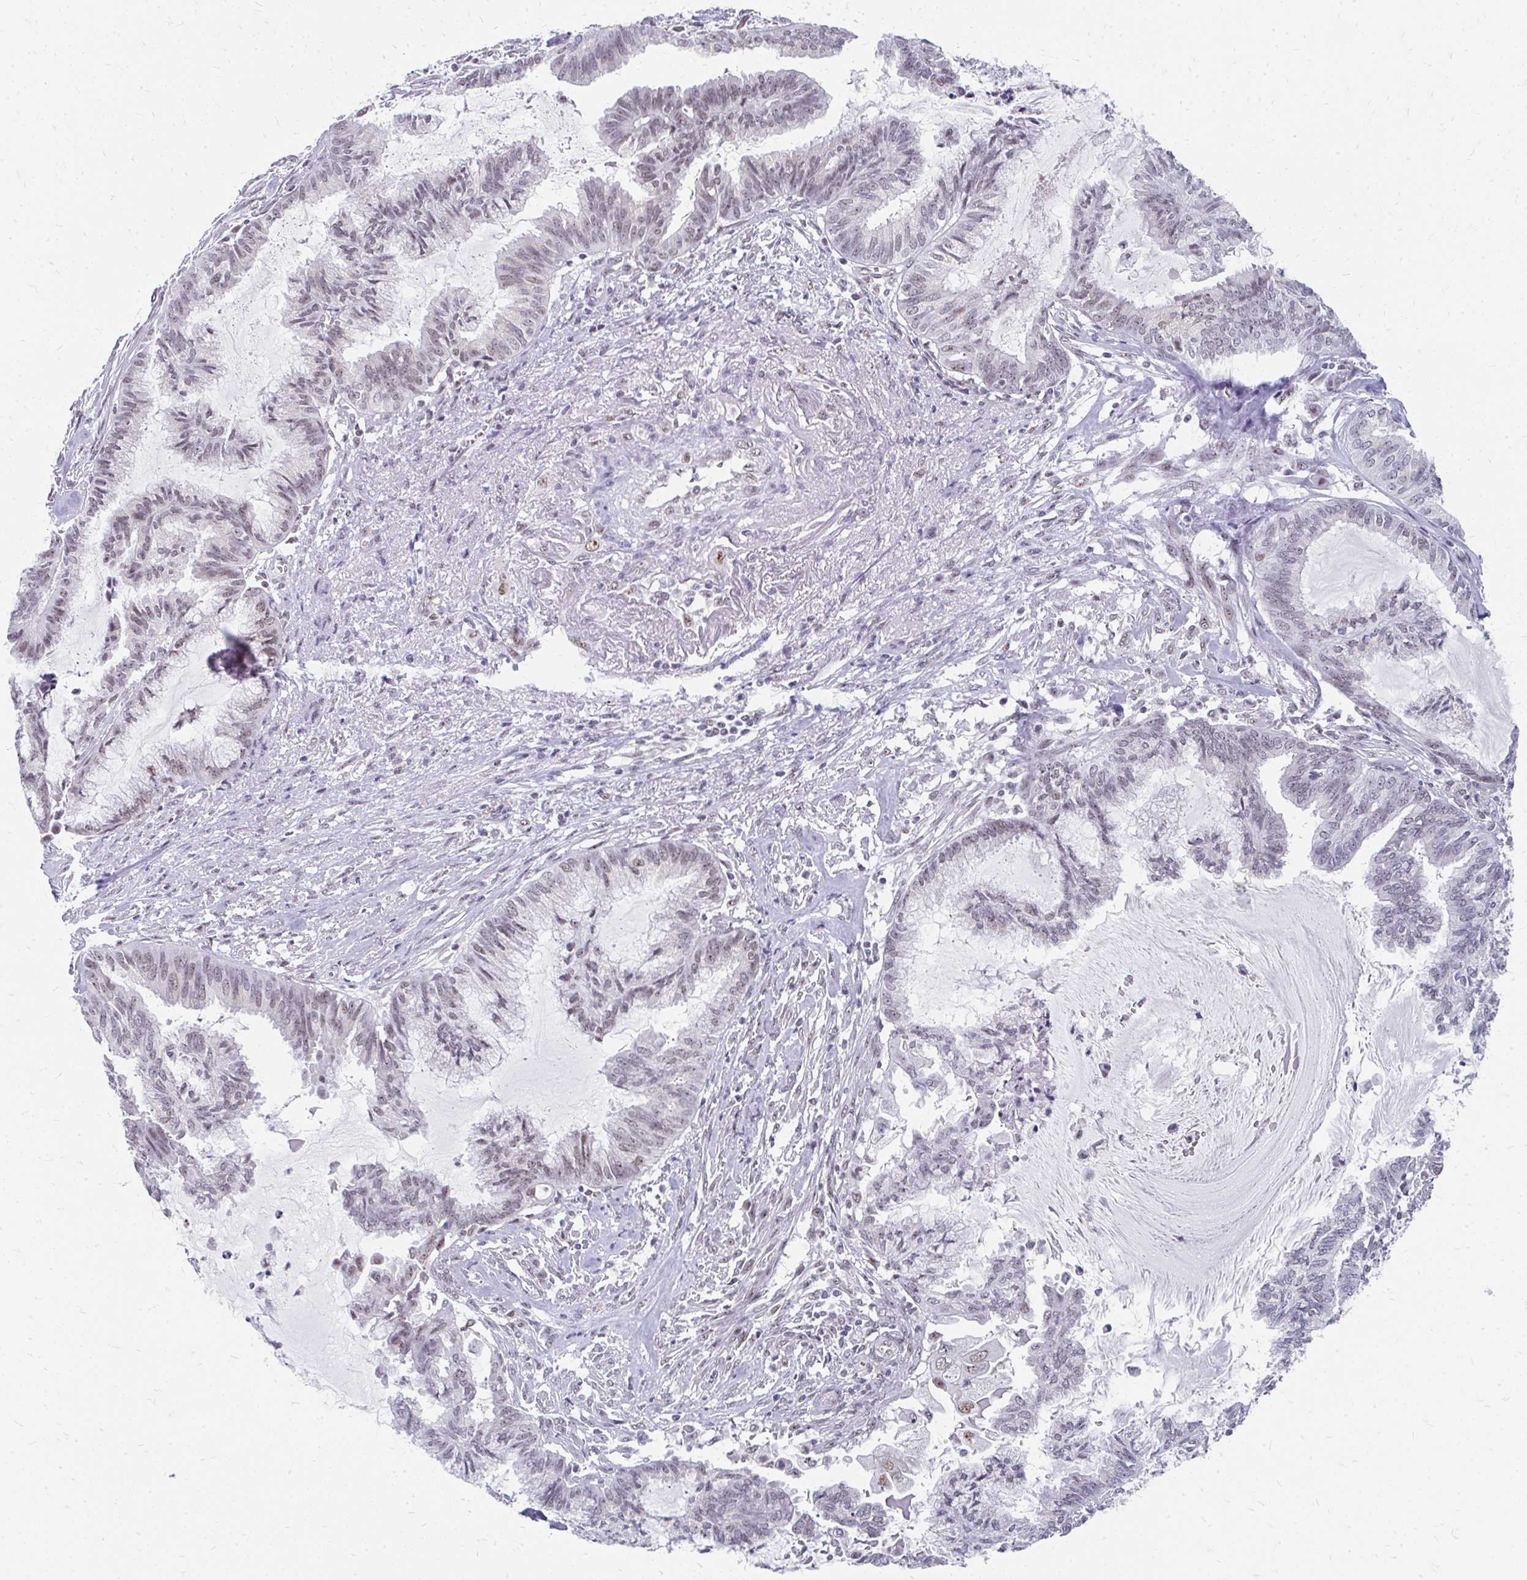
{"staining": {"intensity": "weak", "quantity": "25%-75%", "location": "nuclear"}, "tissue": "endometrial cancer", "cell_type": "Tumor cells", "image_type": "cancer", "snomed": [{"axis": "morphology", "description": "Adenocarcinoma, NOS"}, {"axis": "topography", "description": "Endometrium"}], "caption": "The immunohistochemical stain highlights weak nuclear staining in tumor cells of endometrial cancer tissue.", "gene": "GTF2H1", "patient": {"sex": "female", "age": 86}}